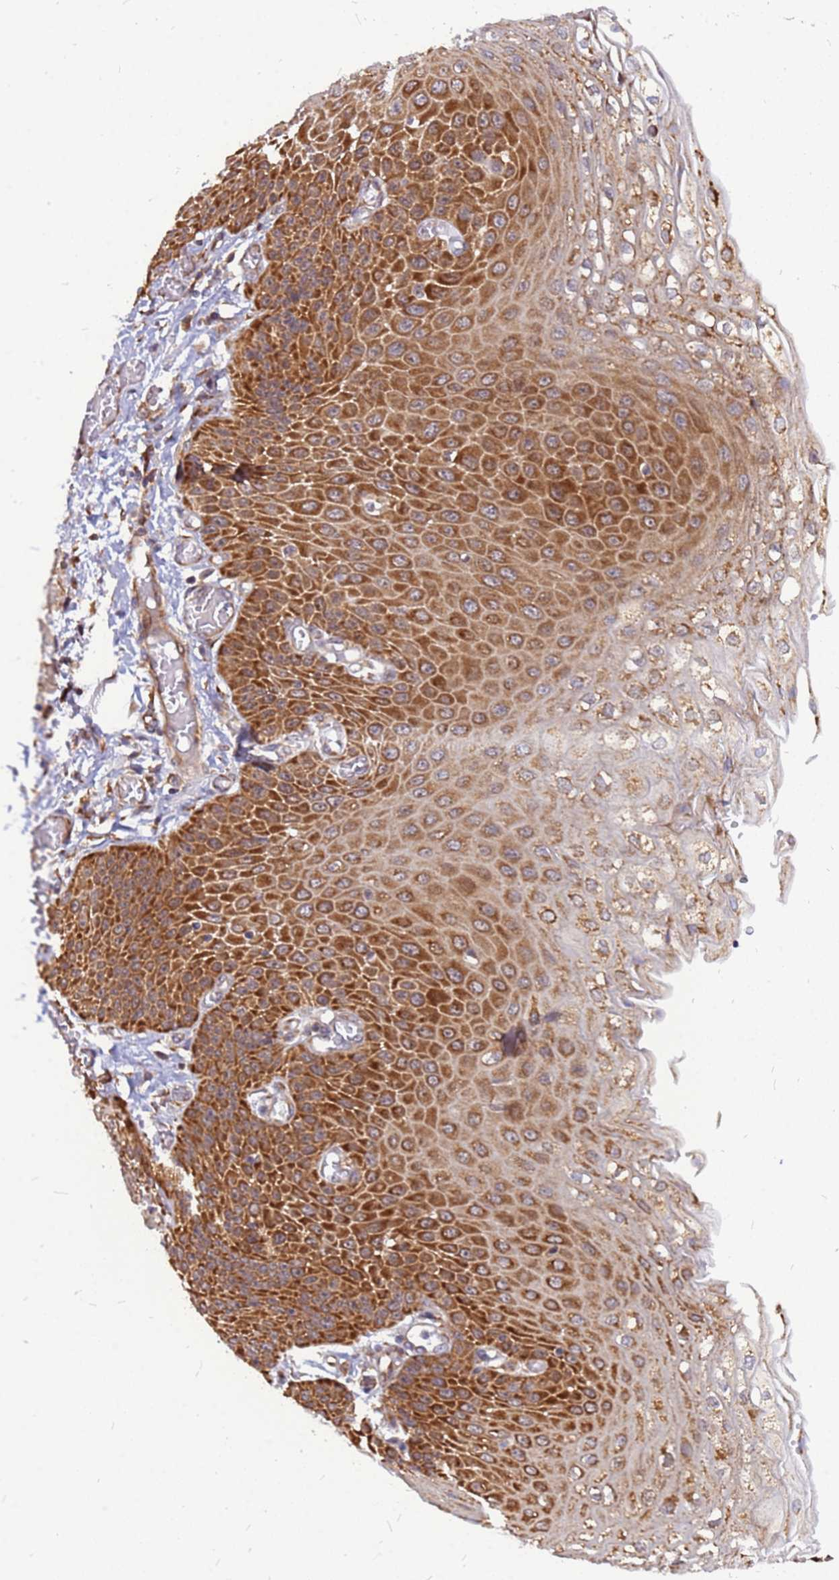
{"staining": {"intensity": "strong", "quantity": "25%-75%", "location": "cytoplasmic/membranous"}, "tissue": "esophagus", "cell_type": "Squamous epithelial cells", "image_type": "normal", "snomed": [{"axis": "morphology", "description": "Normal tissue, NOS"}, {"axis": "topography", "description": "Esophagus"}], "caption": "DAB (3,3'-diaminobenzidine) immunohistochemical staining of normal human esophagus shows strong cytoplasmic/membranous protein expression in about 25%-75% of squamous epithelial cells. (DAB IHC with brightfield microscopy, high magnification).", "gene": "RPL8", "patient": {"sex": "male", "age": 81}}